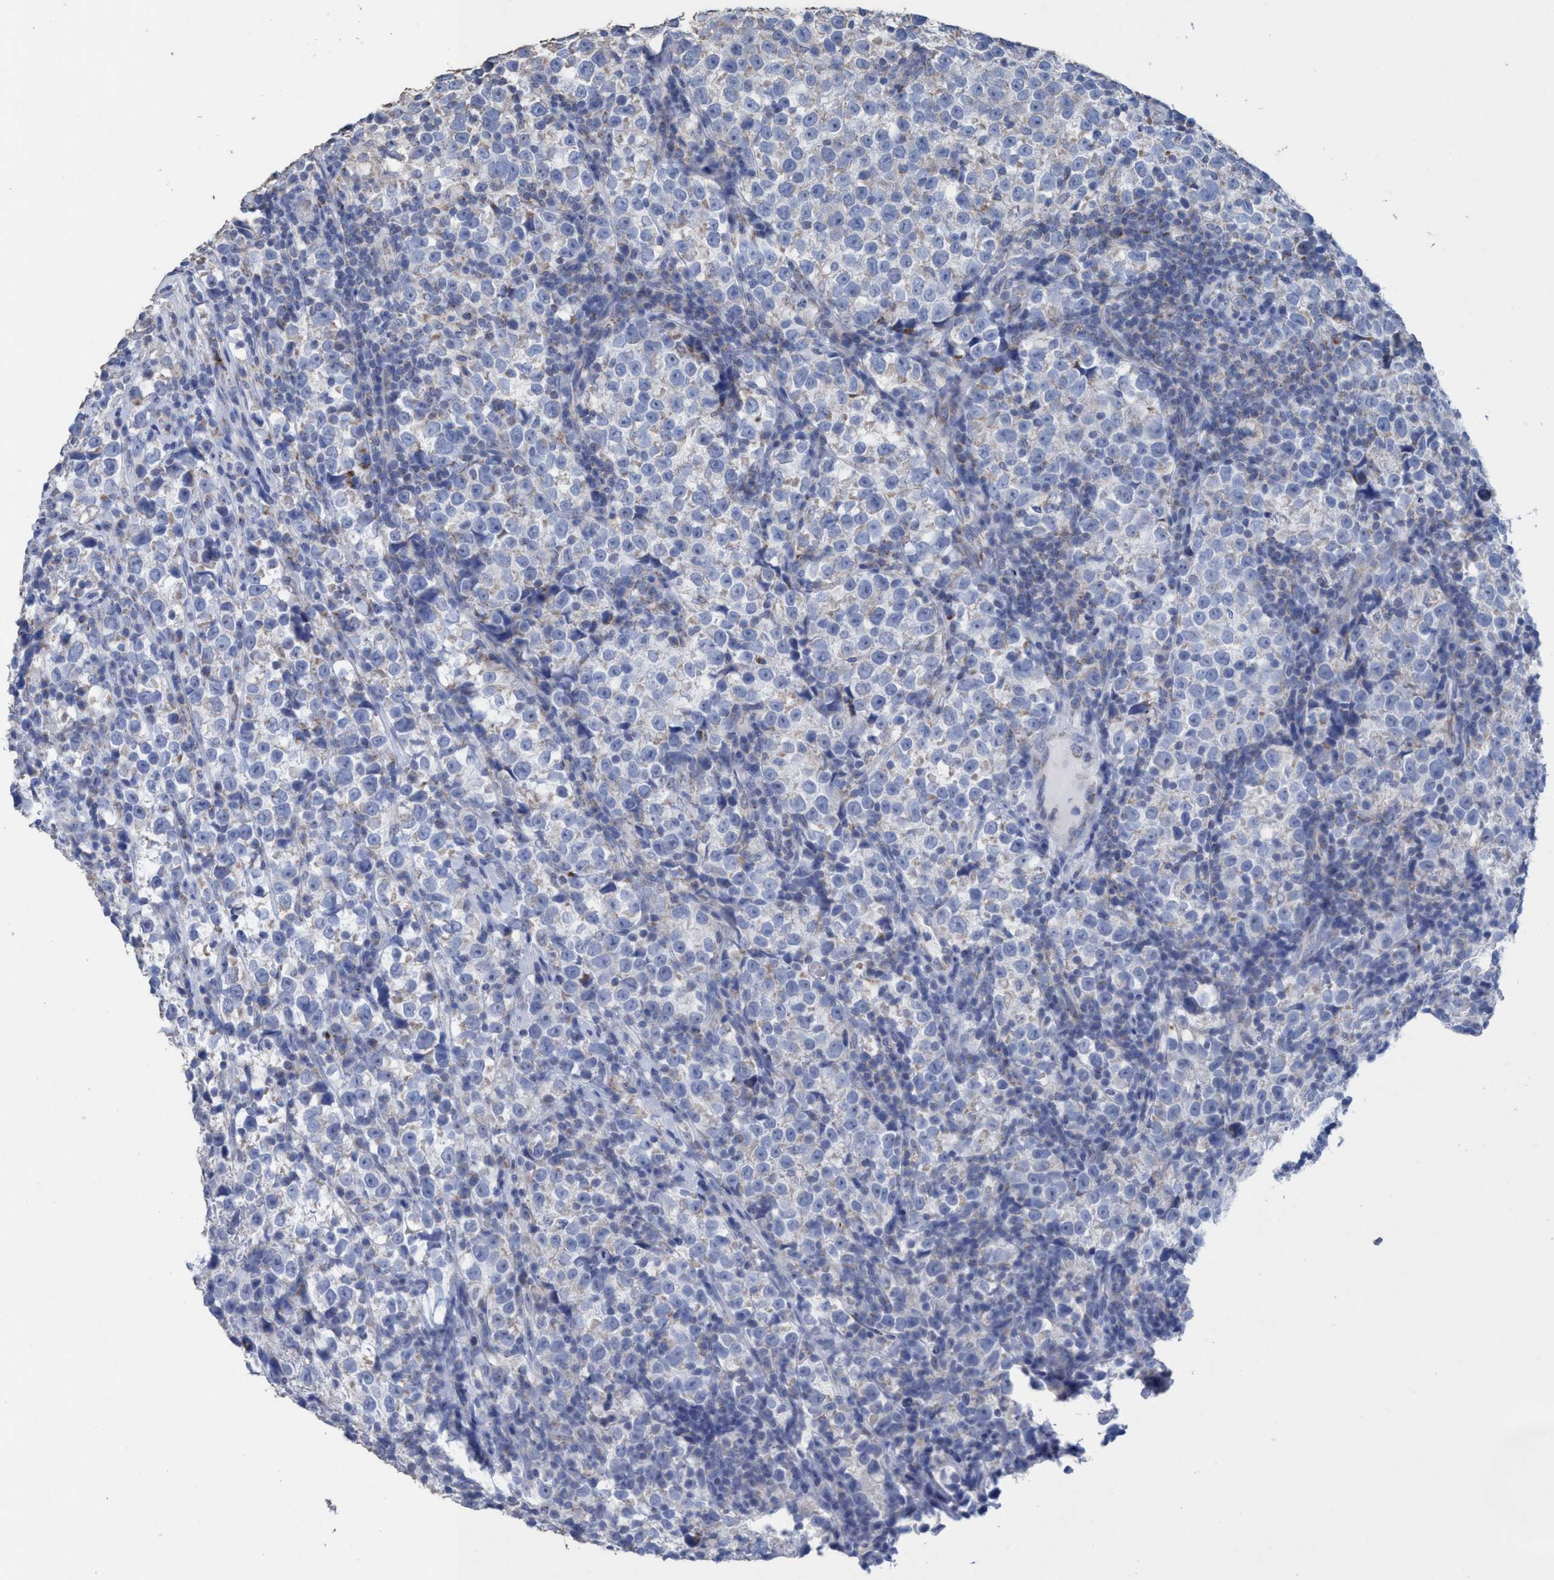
{"staining": {"intensity": "negative", "quantity": "none", "location": "none"}, "tissue": "testis cancer", "cell_type": "Tumor cells", "image_type": "cancer", "snomed": [{"axis": "morphology", "description": "Normal tissue, NOS"}, {"axis": "morphology", "description": "Seminoma, NOS"}, {"axis": "topography", "description": "Testis"}], "caption": "An image of seminoma (testis) stained for a protein shows no brown staining in tumor cells.", "gene": "RSAD1", "patient": {"sex": "male", "age": 43}}